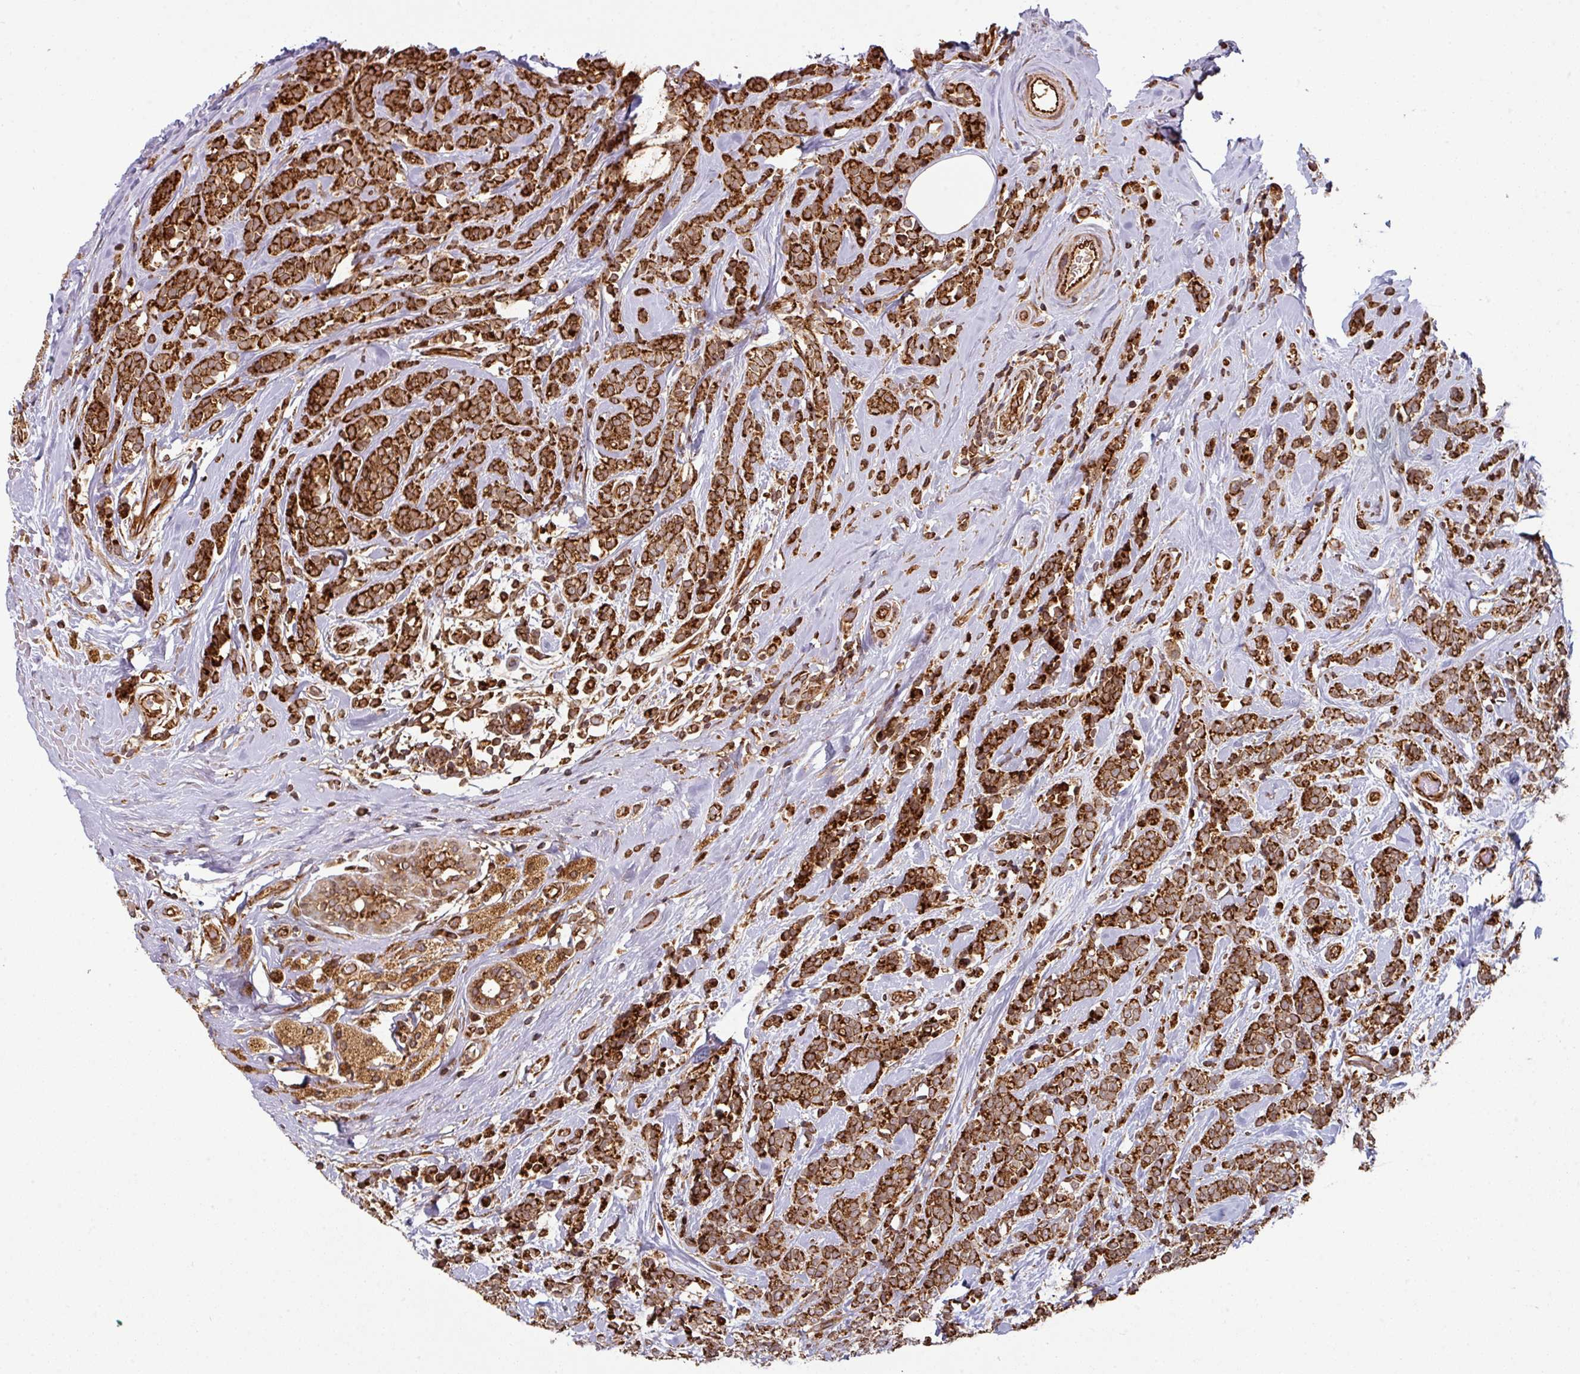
{"staining": {"intensity": "strong", "quantity": ">75%", "location": "cytoplasmic/membranous"}, "tissue": "breast cancer", "cell_type": "Tumor cells", "image_type": "cancer", "snomed": [{"axis": "morphology", "description": "Lobular carcinoma"}, {"axis": "topography", "description": "Breast"}], "caption": "This is an image of immunohistochemistry staining of breast cancer (lobular carcinoma), which shows strong expression in the cytoplasmic/membranous of tumor cells.", "gene": "TRAP1", "patient": {"sex": "female", "age": 58}}